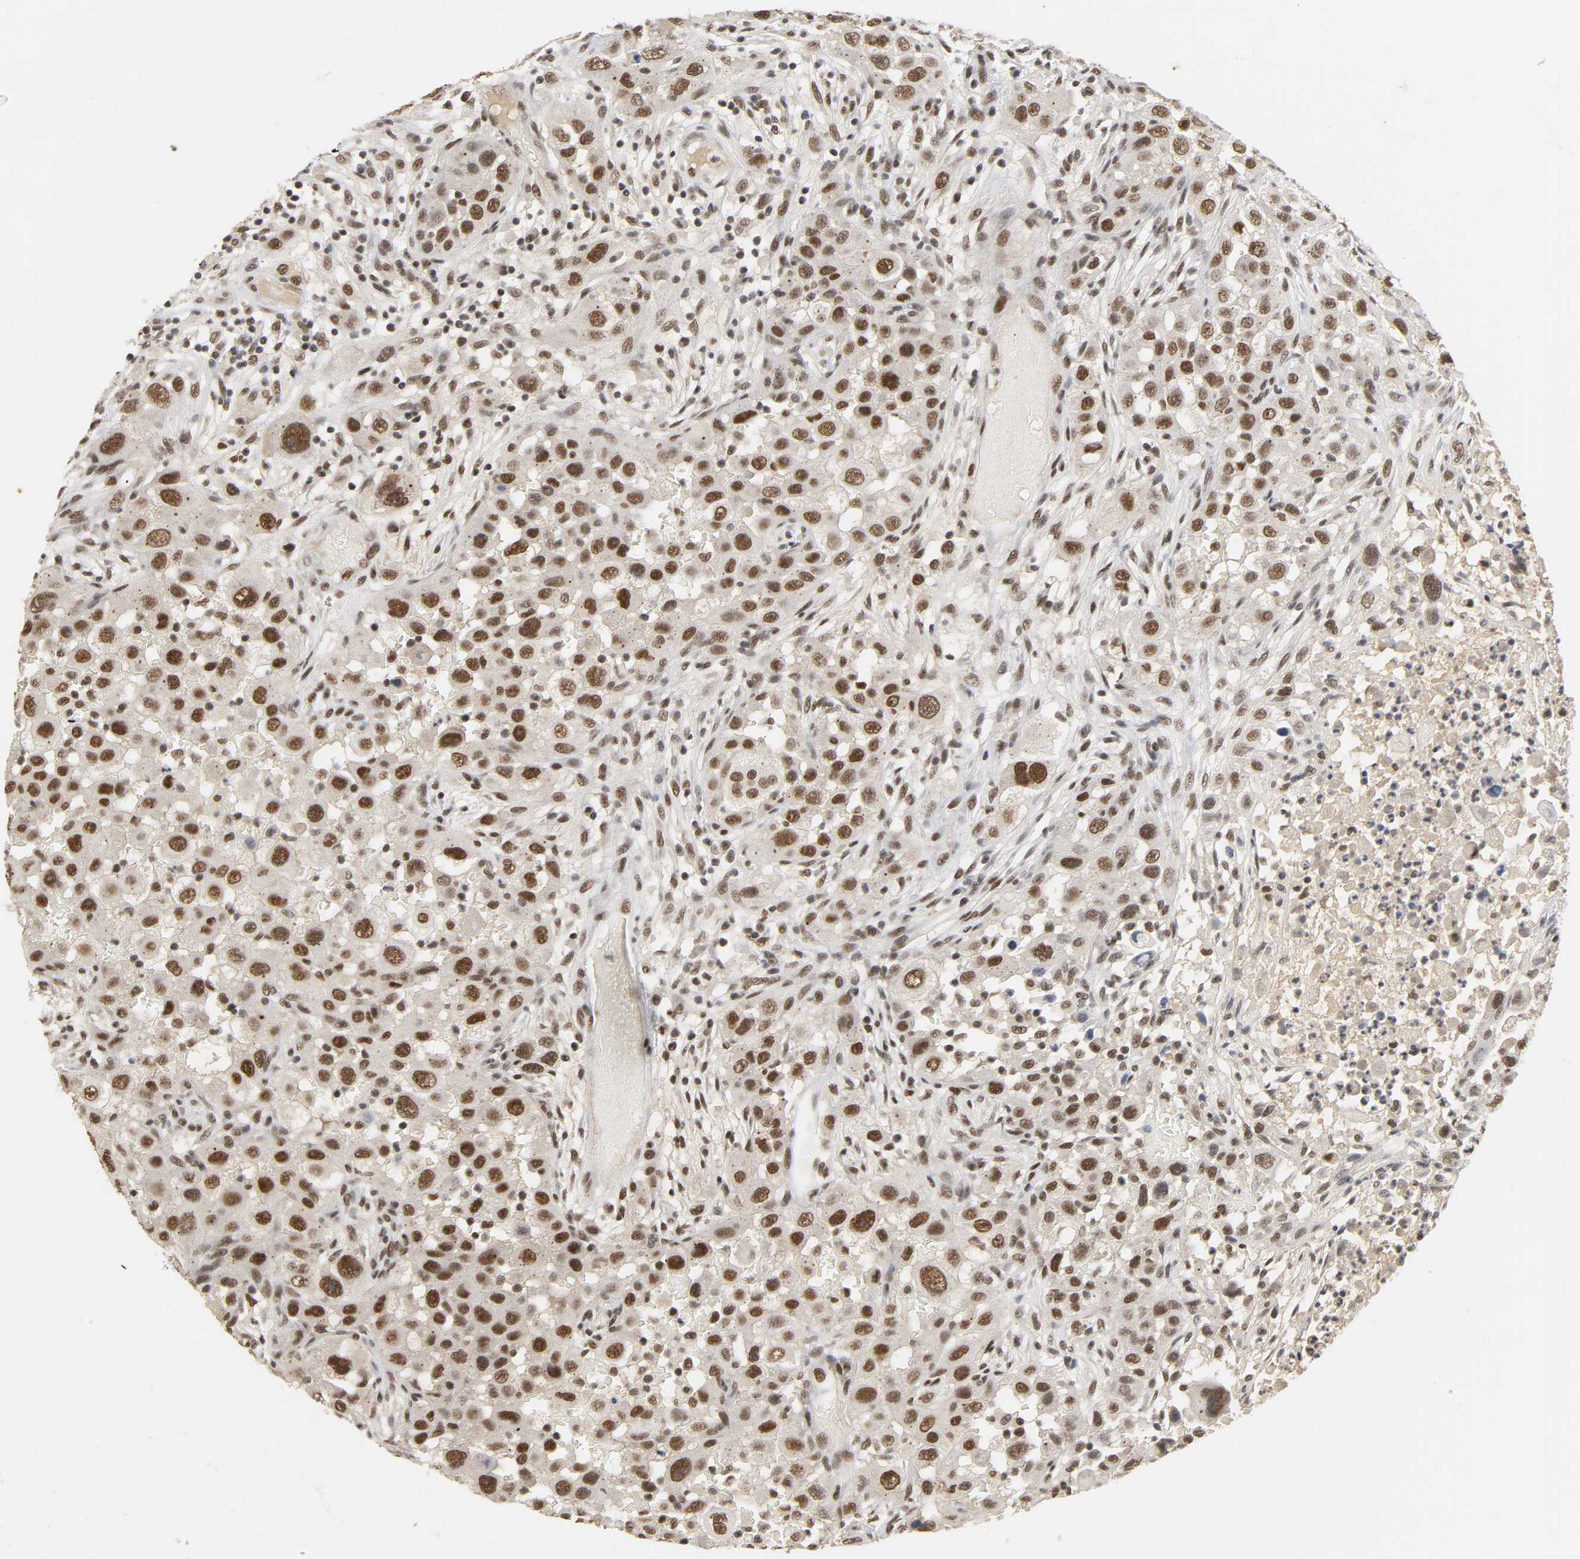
{"staining": {"intensity": "moderate", "quantity": ">75%", "location": "nuclear"}, "tissue": "head and neck cancer", "cell_type": "Tumor cells", "image_type": "cancer", "snomed": [{"axis": "morphology", "description": "Carcinoma, NOS"}, {"axis": "topography", "description": "Head-Neck"}], "caption": "Immunohistochemistry (IHC) histopathology image of neoplastic tissue: human carcinoma (head and neck) stained using immunohistochemistry shows medium levels of moderate protein expression localized specifically in the nuclear of tumor cells, appearing as a nuclear brown color.", "gene": "NCOA6", "patient": {"sex": "male", "age": 87}}